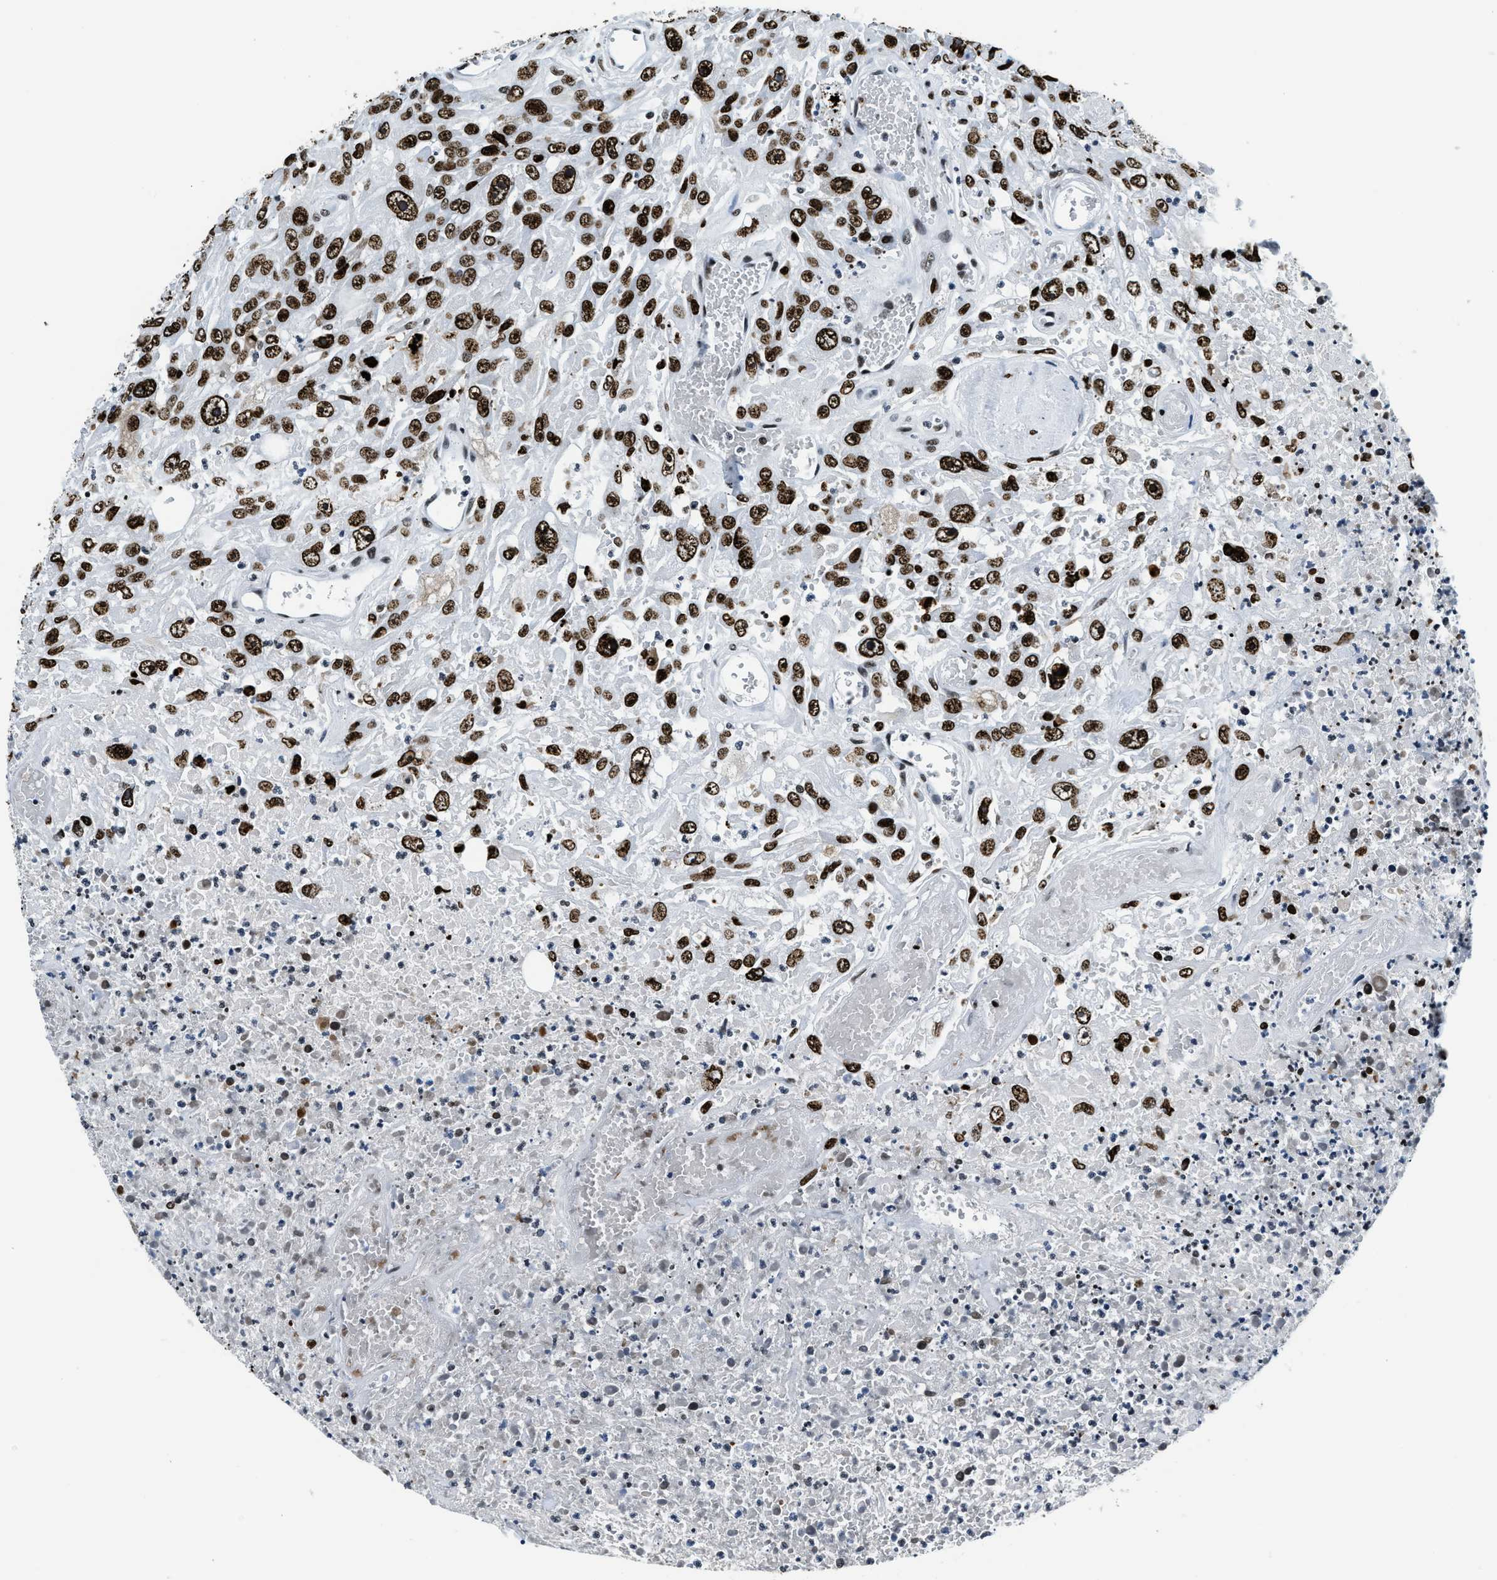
{"staining": {"intensity": "strong", "quantity": ">75%", "location": "nuclear"}, "tissue": "urothelial cancer", "cell_type": "Tumor cells", "image_type": "cancer", "snomed": [{"axis": "morphology", "description": "Urothelial carcinoma, High grade"}, {"axis": "topography", "description": "Urinary bladder"}], "caption": "Brown immunohistochemical staining in human high-grade urothelial carcinoma shows strong nuclear expression in about >75% of tumor cells. Using DAB (brown) and hematoxylin (blue) stains, captured at high magnification using brightfield microscopy.", "gene": "TOP1", "patient": {"sex": "male", "age": 46}}